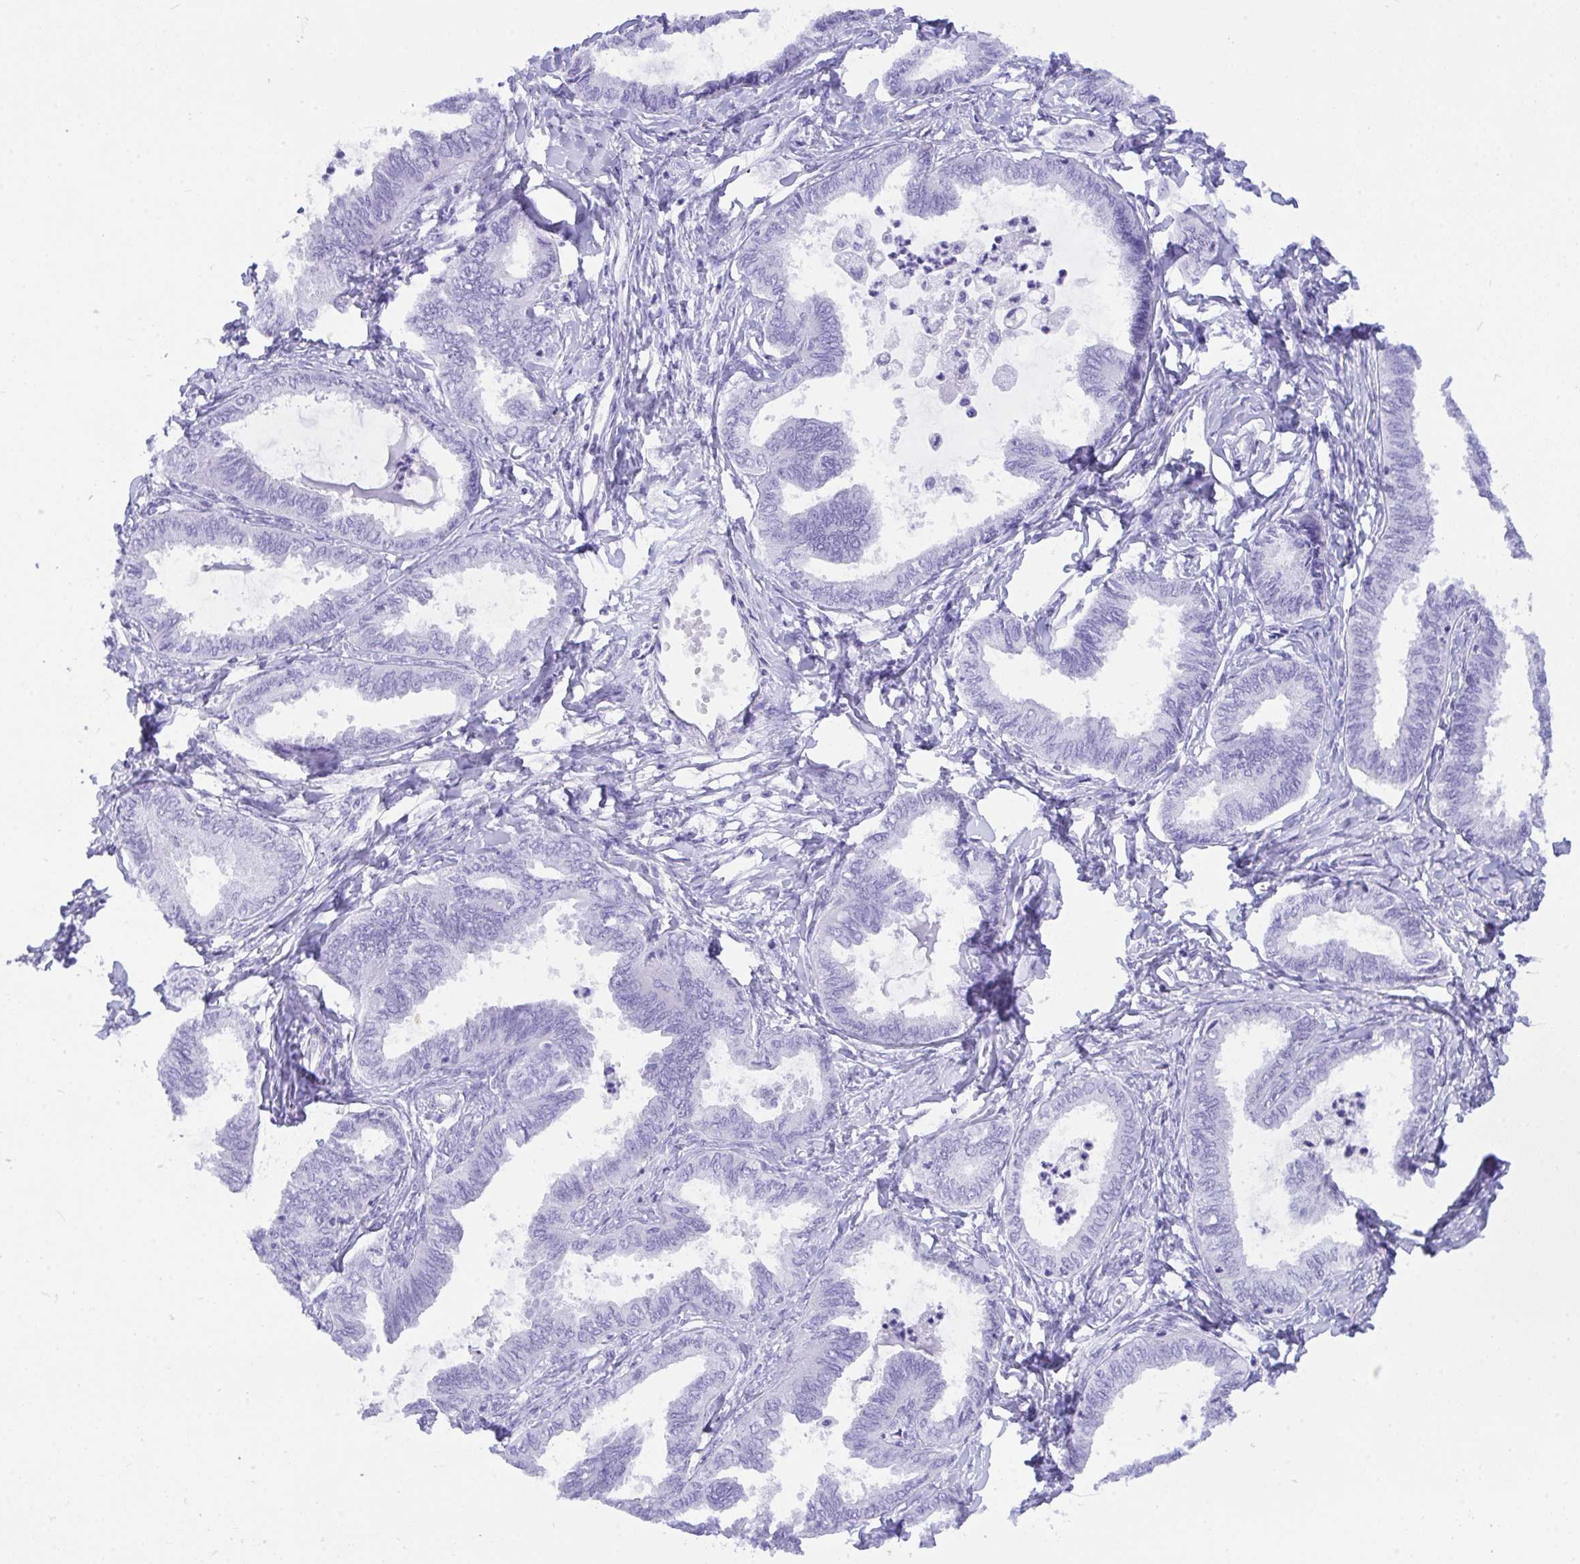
{"staining": {"intensity": "negative", "quantity": "none", "location": "none"}, "tissue": "ovarian cancer", "cell_type": "Tumor cells", "image_type": "cancer", "snomed": [{"axis": "morphology", "description": "Carcinoma, endometroid"}, {"axis": "topography", "description": "Ovary"}], "caption": "A micrograph of ovarian cancer stained for a protein reveals no brown staining in tumor cells.", "gene": "BEST4", "patient": {"sex": "female", "age": 70}}